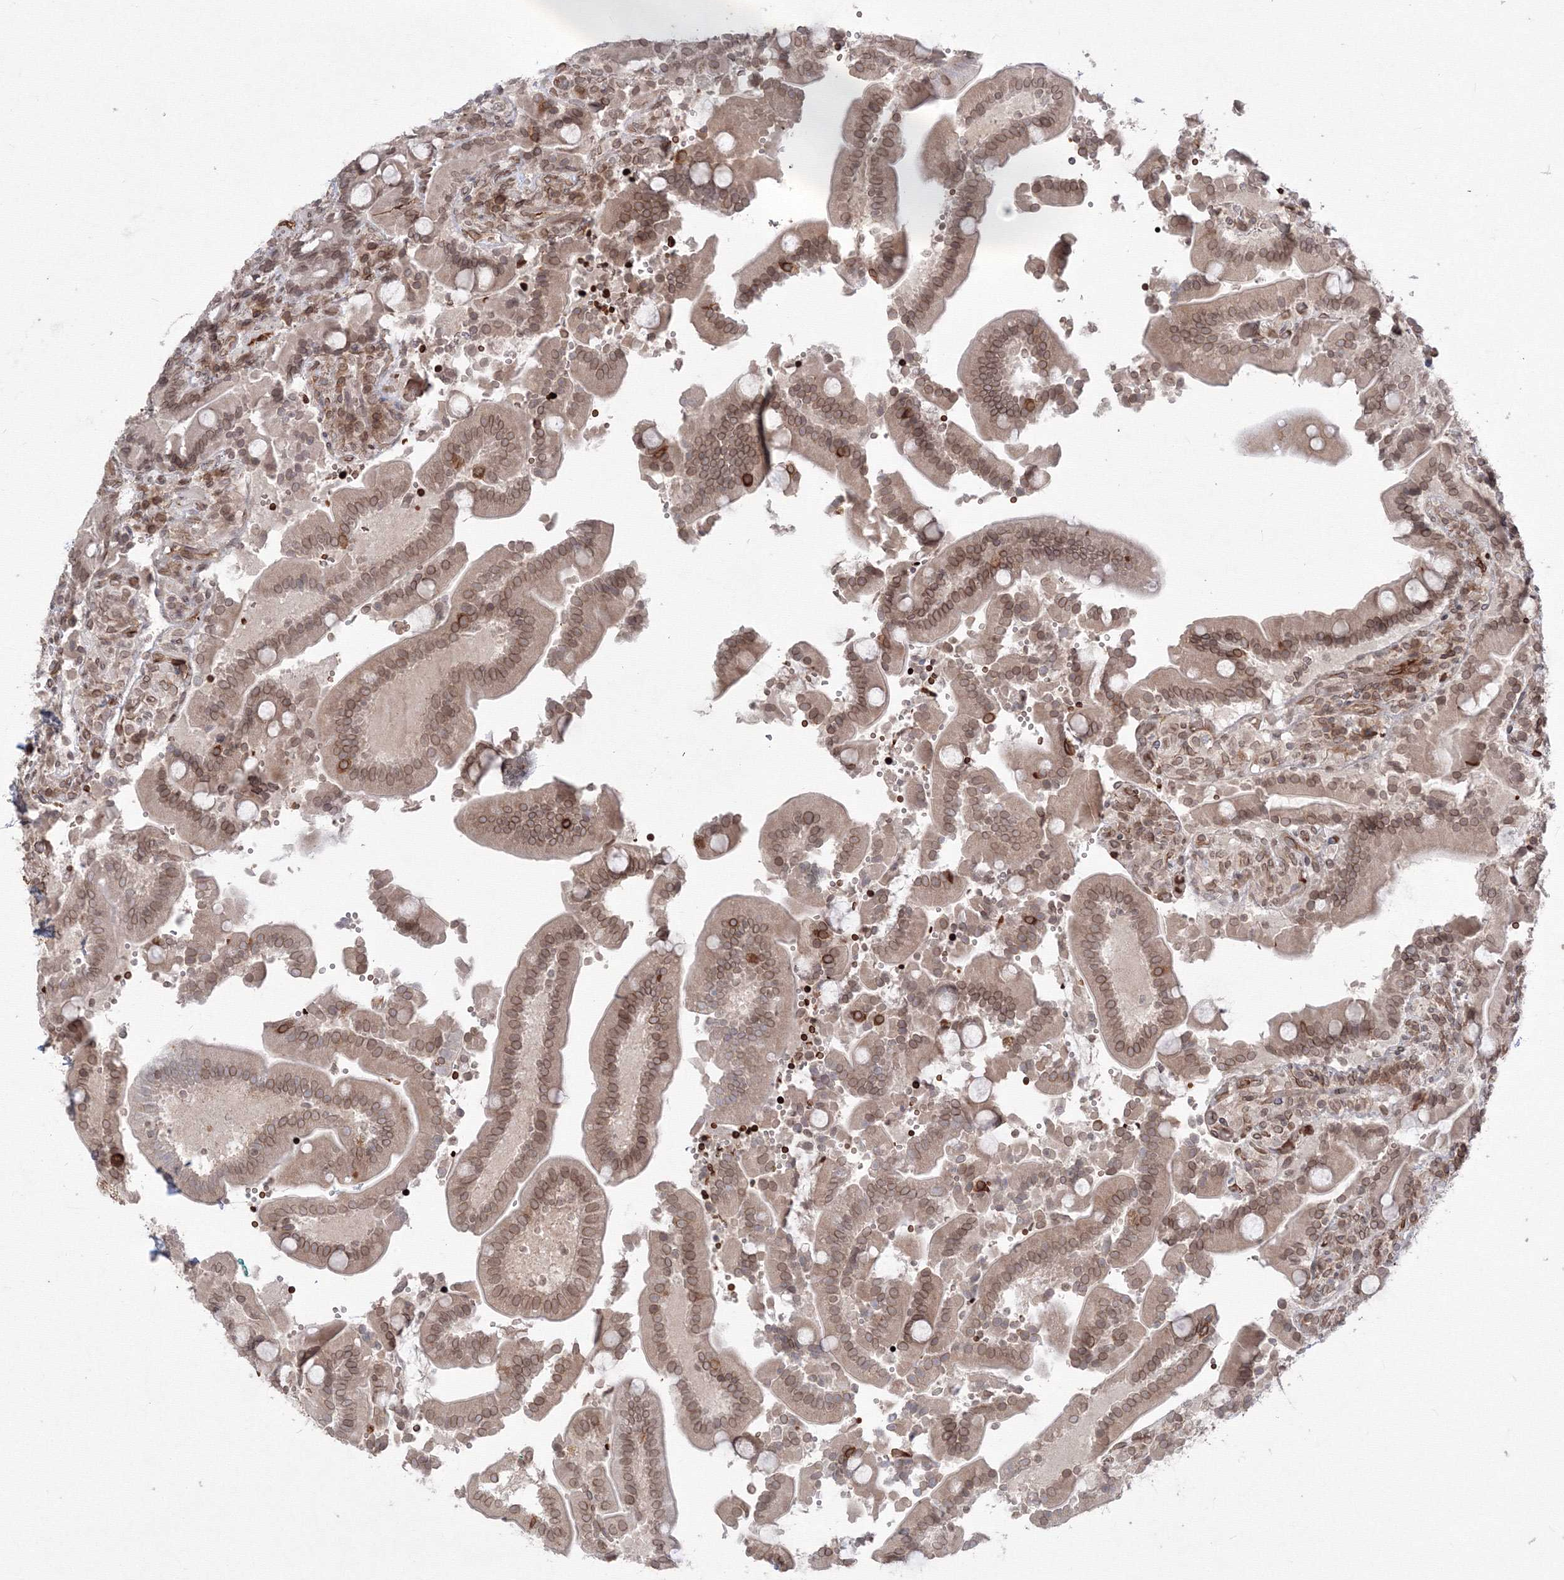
{"staining": {"intensity": "moderate", "quantity": ">75%", "location": "cytoplasmic/membranous,nuclear"}, "tissue": "duodenum", "cell_type": "Glandular cells", "image_type": "normal", "snomed": [{"axis": "morphology", "description": "Normal tissue, NOS"}, {"axis": "topography", "description": "Duodenum"}], "caption": "Immunohistochemistry (DAB) staining of benign human duodenum reveals moderate cytoplasmic/membranous,nuclear protein staining in about >75% of glandular cells.", "gene": "DNAJB2", "patient": {"sex": "female", "age": 62}}